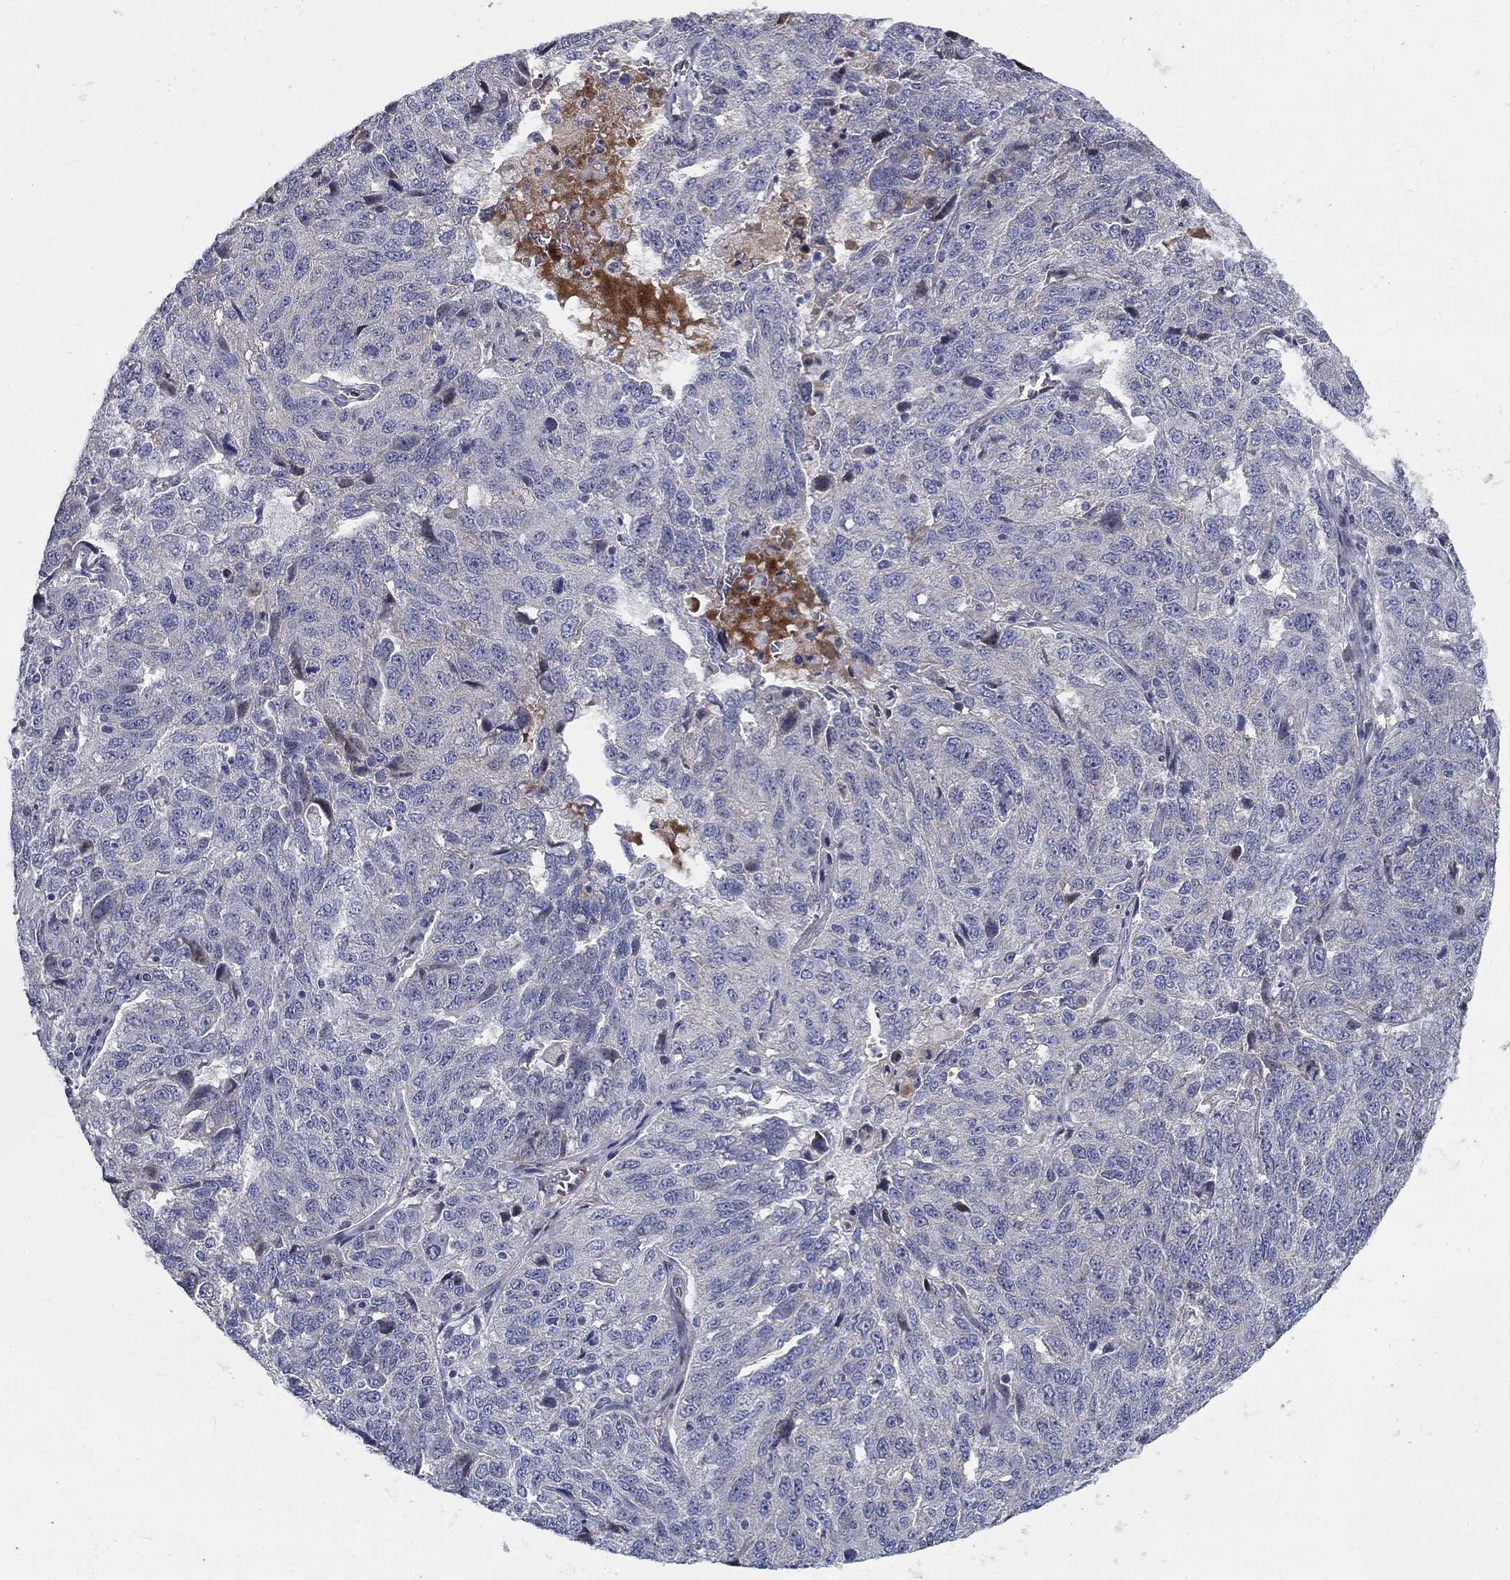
{"staining": {"intensity": "negative", "quantity": "none", "location": "none"}, "tissue": "ovarian cancer", "cell_type": "Tumor cells", "image_type": "cancer", "snomed": [{"axis": "morphology", "description": "Cystadenocarcinoma, serous, NOS"}, {"axis": "topography", "description": "Ovary"}], "caption": "This is an IHC image of ovarian cancer. There is no positivity in tumor cells.", "gene": "SLC1A1", "patient": {"sex": "female", "age": 71}}